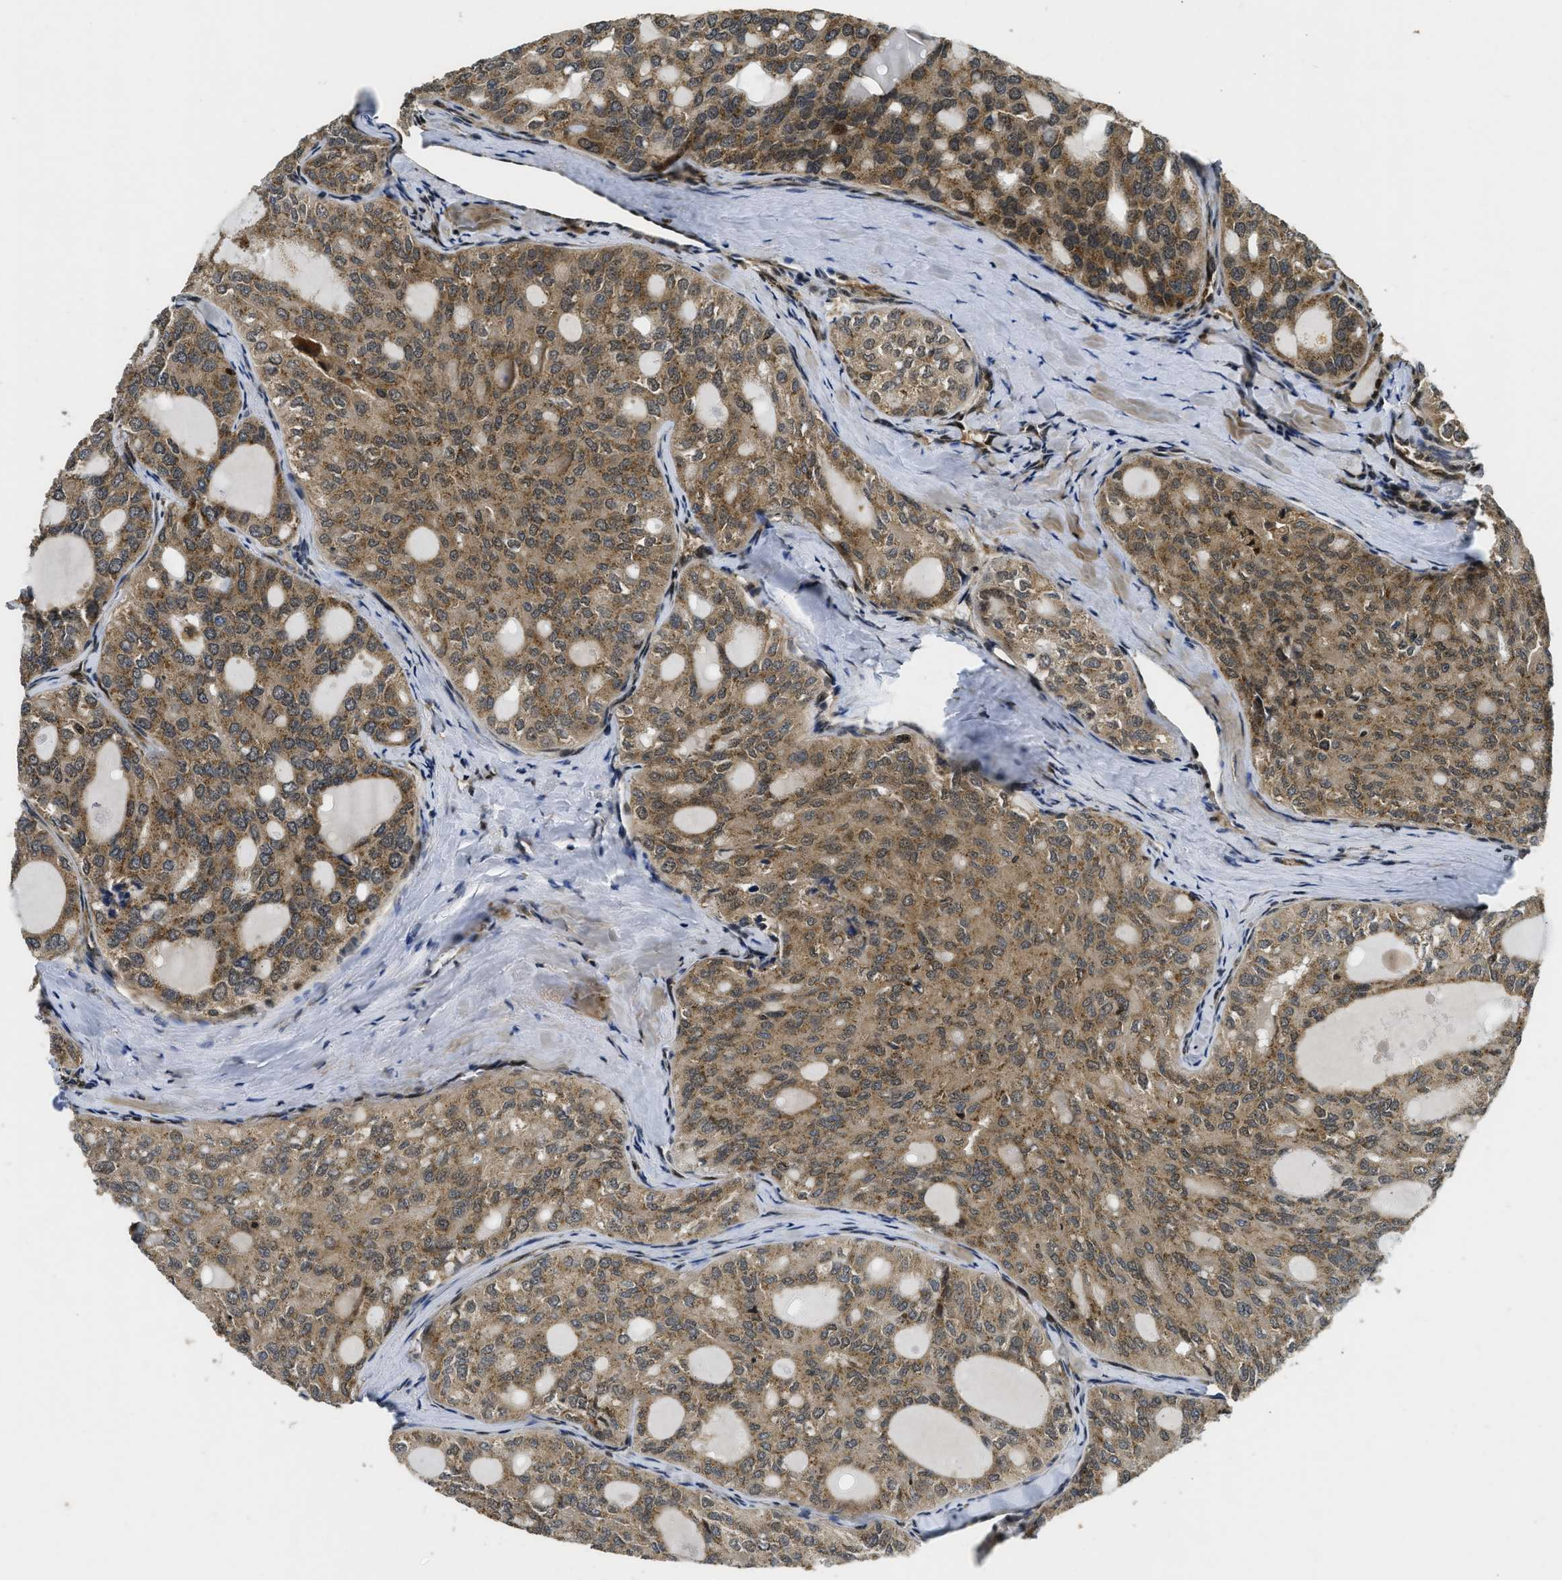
{"staining": {"intensity": "moderate", "quantity": ">75%", "location": "cytoplasmic/membranous"}, "tissue": "thyroid cancer", "cell_type": "Tumor cells", "image_type": "cancer", "snomed": [{"axis": "morphology", "description": "Follicular adenoma carcinoma, NOS"}, {"axis": "topography", "description": "Thyroid gland"}], "caption": "The histopathology image displays staining of thyroid follicular adenoma carcinoma, revealing moderate cytoplasmic/membranous protein staining (brown color) within tumor cells.", "gene": "ADSL", "patient": {"sex": "male", "age": 75}}